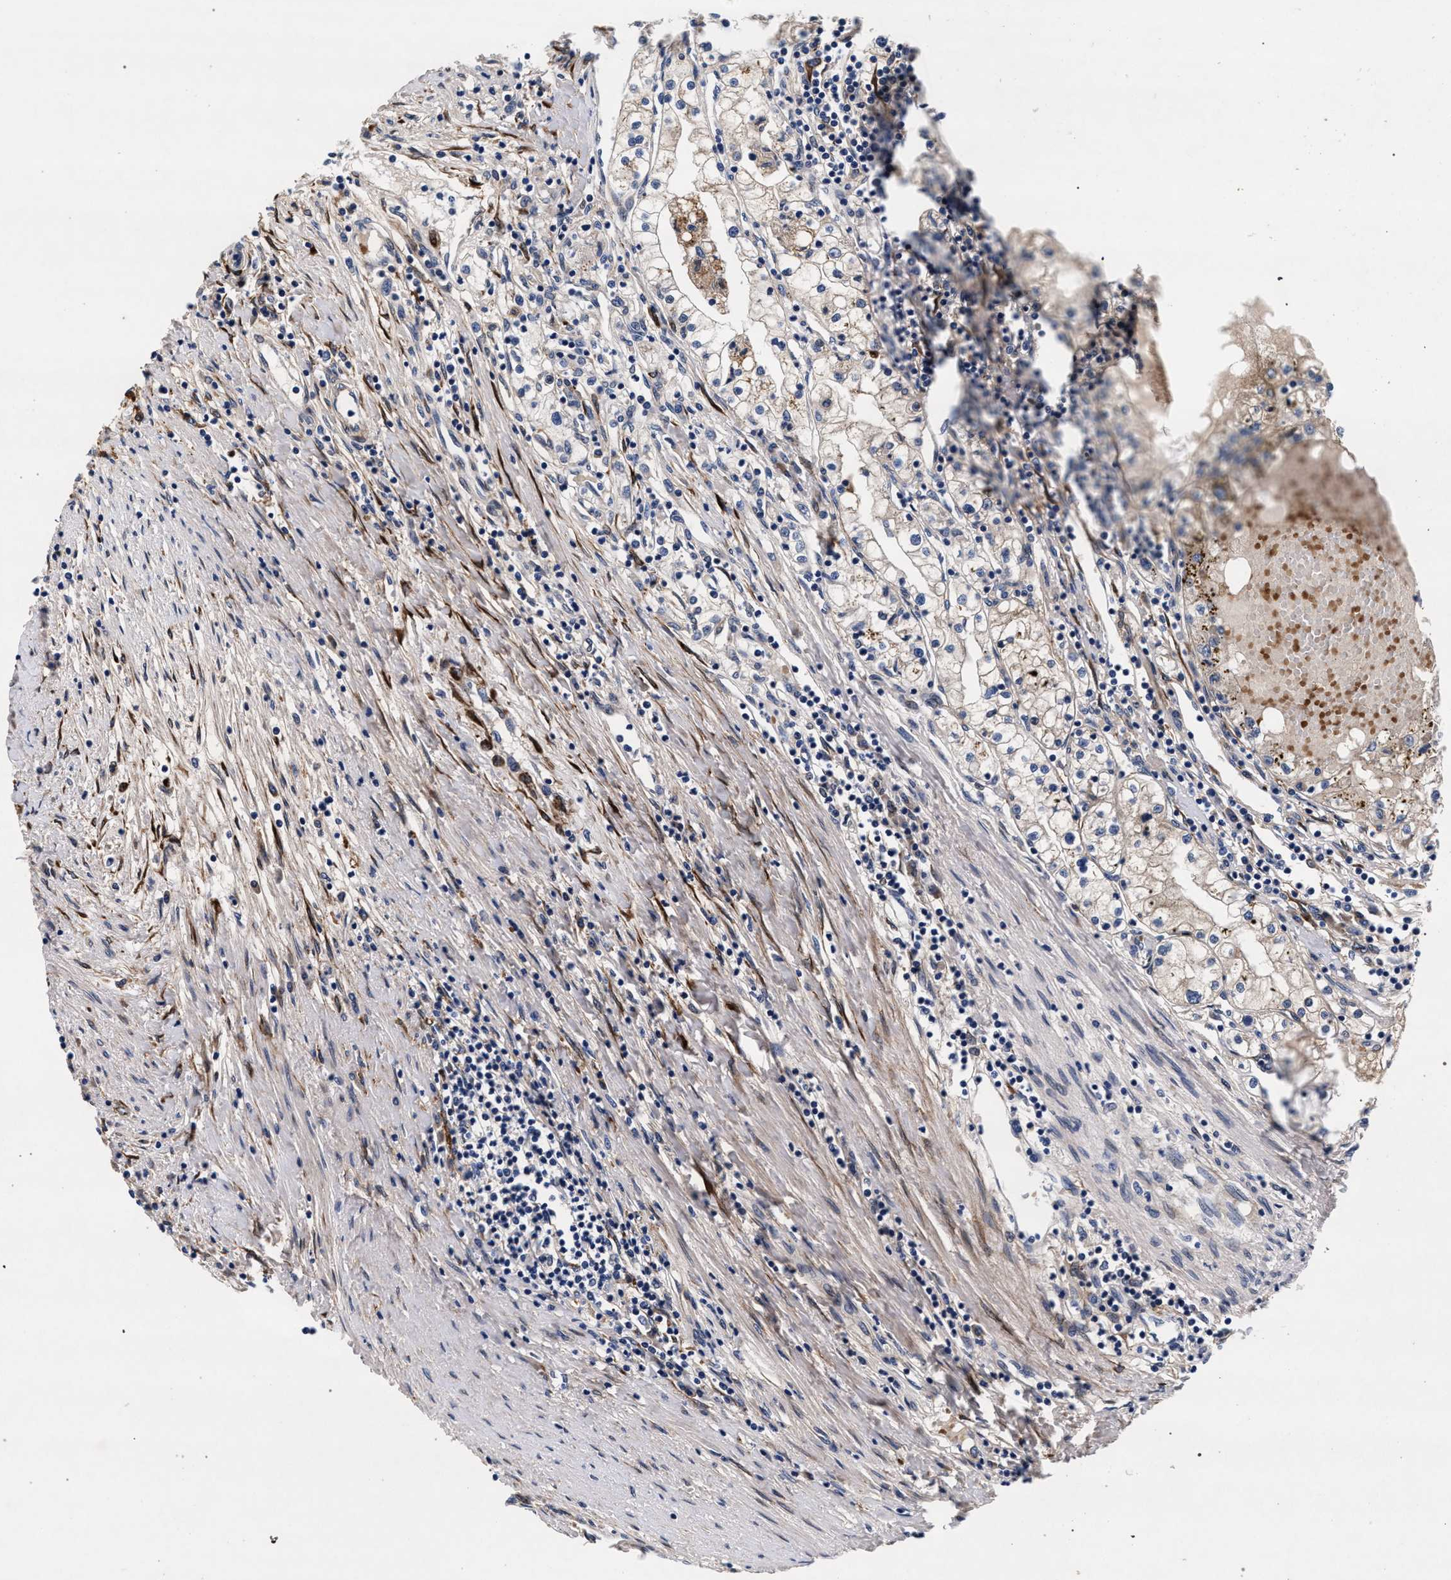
{"staining": {"intensity": "negative", "quantity": "none", "location": "none"}, "tissue": "renal cancer", "cell_type": "Tumor cells", "image_type": "cancer", "snomed": [{"axis": "morphology", "description": "Adenocarcinoma, NOS"}, {"axis": "topography", "description": "Kidney"}], "caption": "Immunohistochemical staining of renal cancer shows no significant expression in tumor cells.", "gene": "NEK7", "patient": {"sex": "male", "age": 68}}